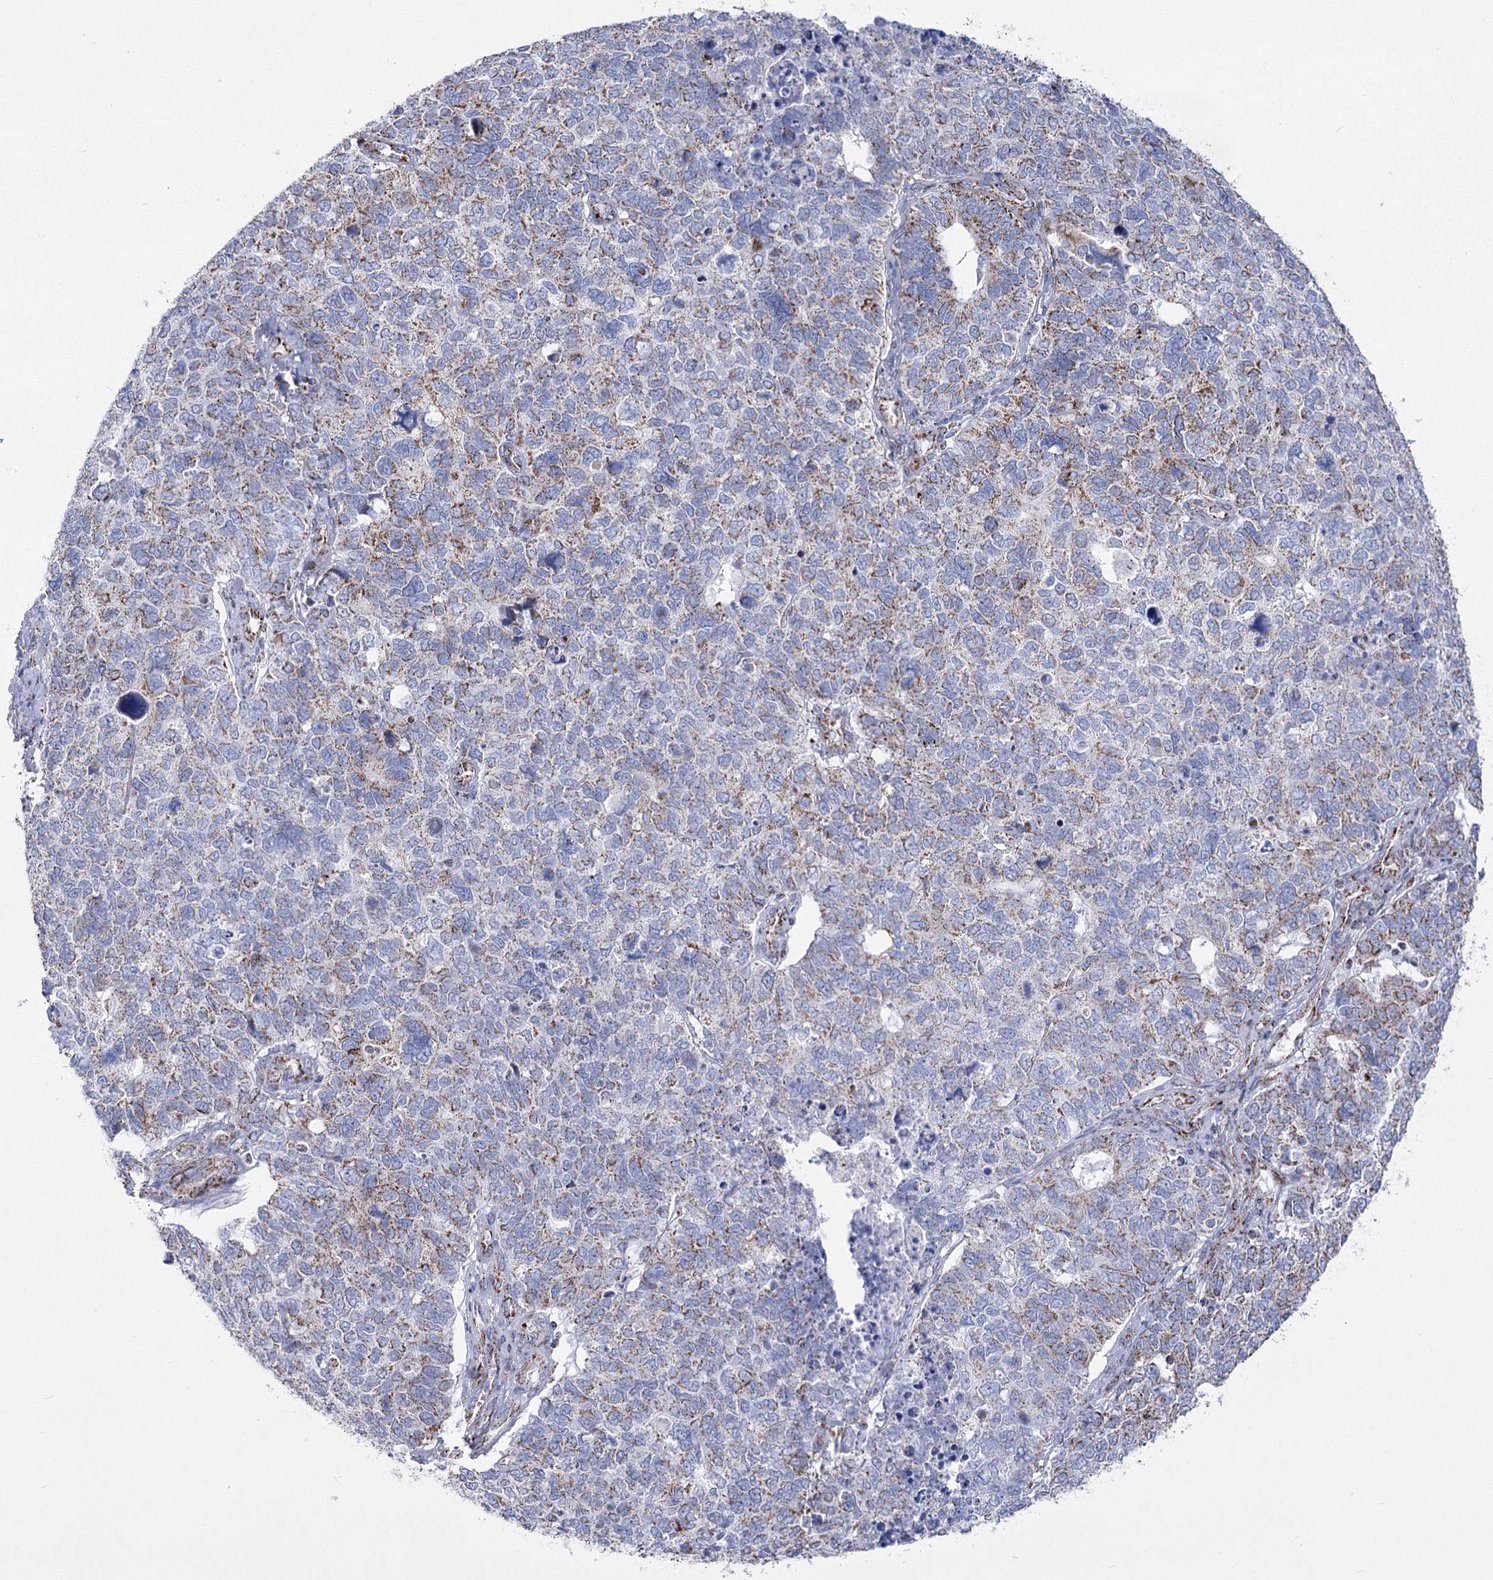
{"staining": {"intensity": "moderate", "quantity": "25%-75%", "location": "cytoplasmic/membranous"}, "tissue": "cervical cancer", "cell_type": "Tumor cells", "image_type": "cancer", "snomed": [{"axis": "morphology", "description": "Squamous cell carcinoma, NOS"}, {"axis": "topography", "description": "Cervix"}], "caption": "Cervical cancer (squamous cell carcinoma) was stained to show a protein in brown. There is medium levels of moderate cytoplasmic/membranous expression in about 25%-75% of tumor cells. Using DAB (3,3'-diaminobenzidine) (brown) and hematoxylin (blue) stains, captured at high magnification using brightfield microscopy.", "gene": "PDHB", "patient": {"sex": "female", "age": 63}}